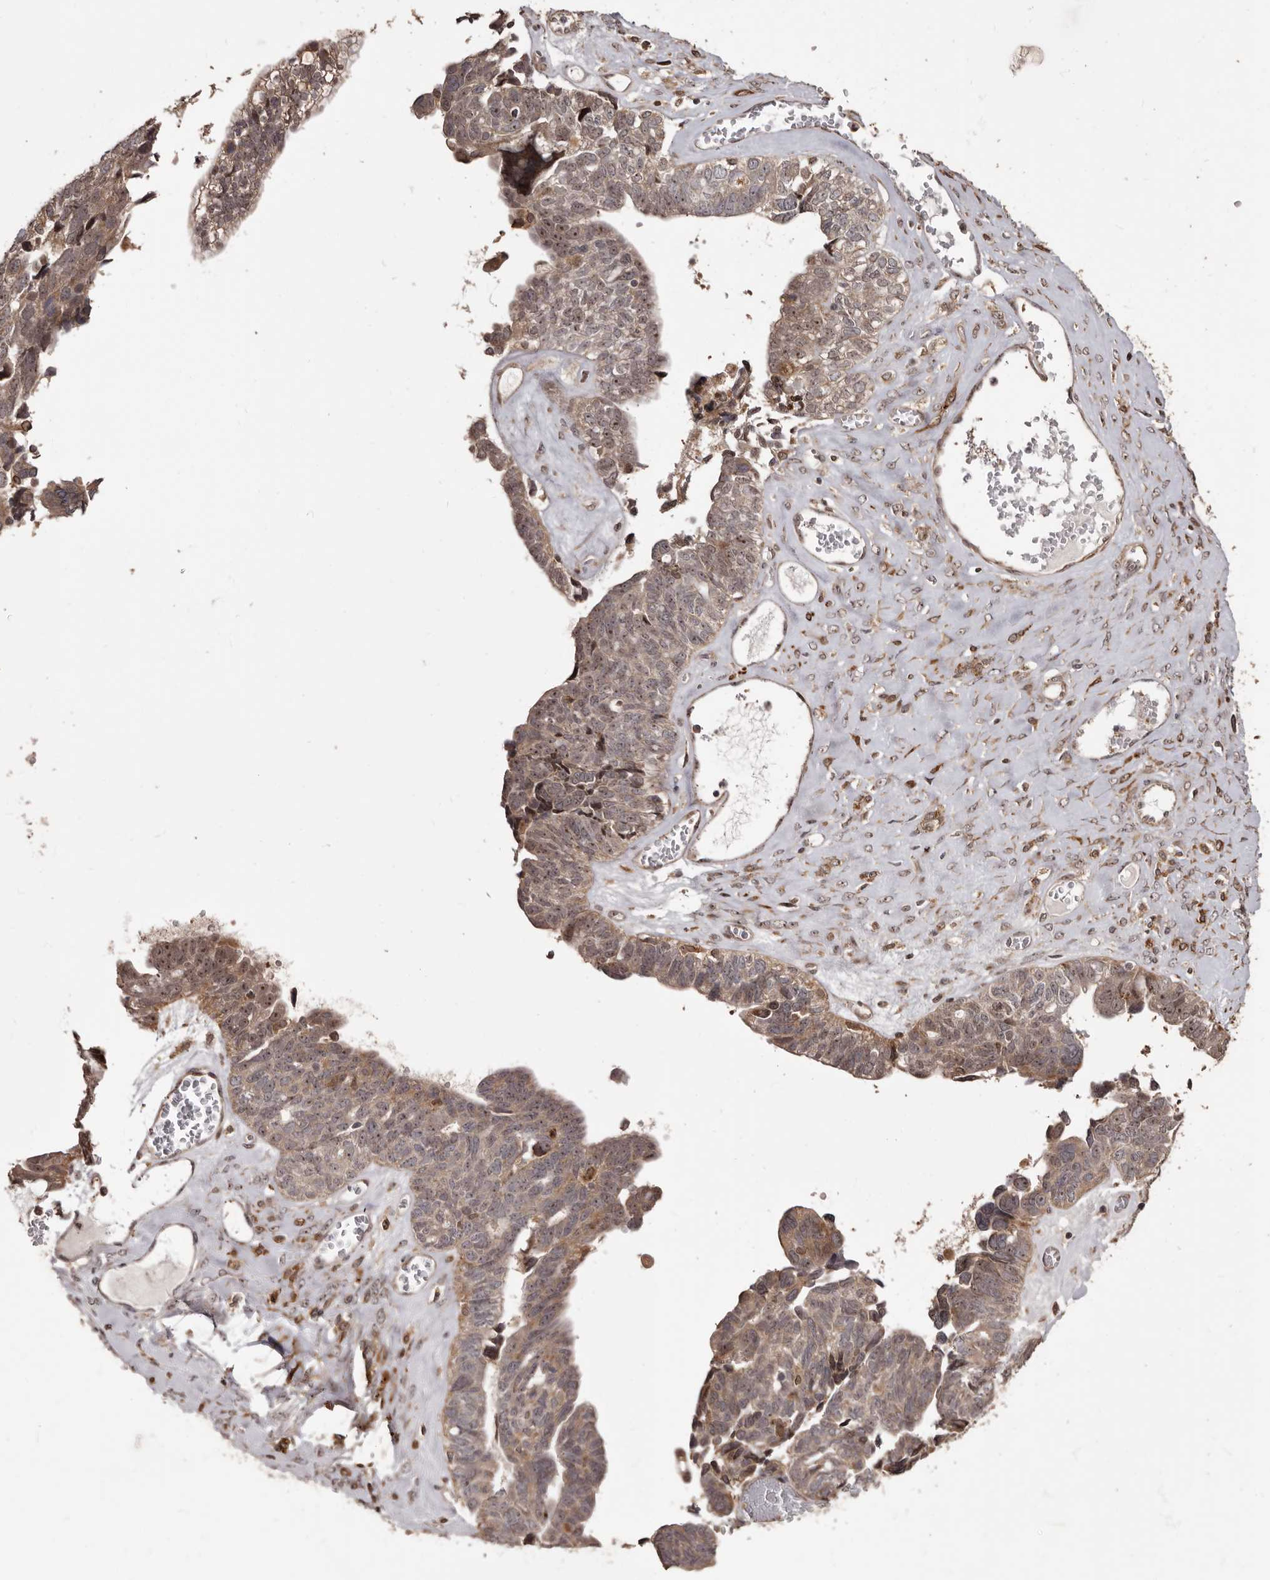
{"staining": {"intensity": "moderate", "quantity": ">75%", "location": "cytoplasmic/membranous"}, "tissue": "ovarian cancer", "cell_type": "Tumor cells", "image_type": "cancer", "snomed": [{"axis": "morphology", "description": "Cystadenocarcinoma, serous, NOS"}, {"axis": "topography", "description": "Ovary"}], "caption": "Protein expression analysis of human ovarian cancer reveals moderate cytoplasmic/membranous positivity in approximately >75% of tumor cells.", "gene": "ZCCHC7", "patient": {"sex": "female", "age": 79}}